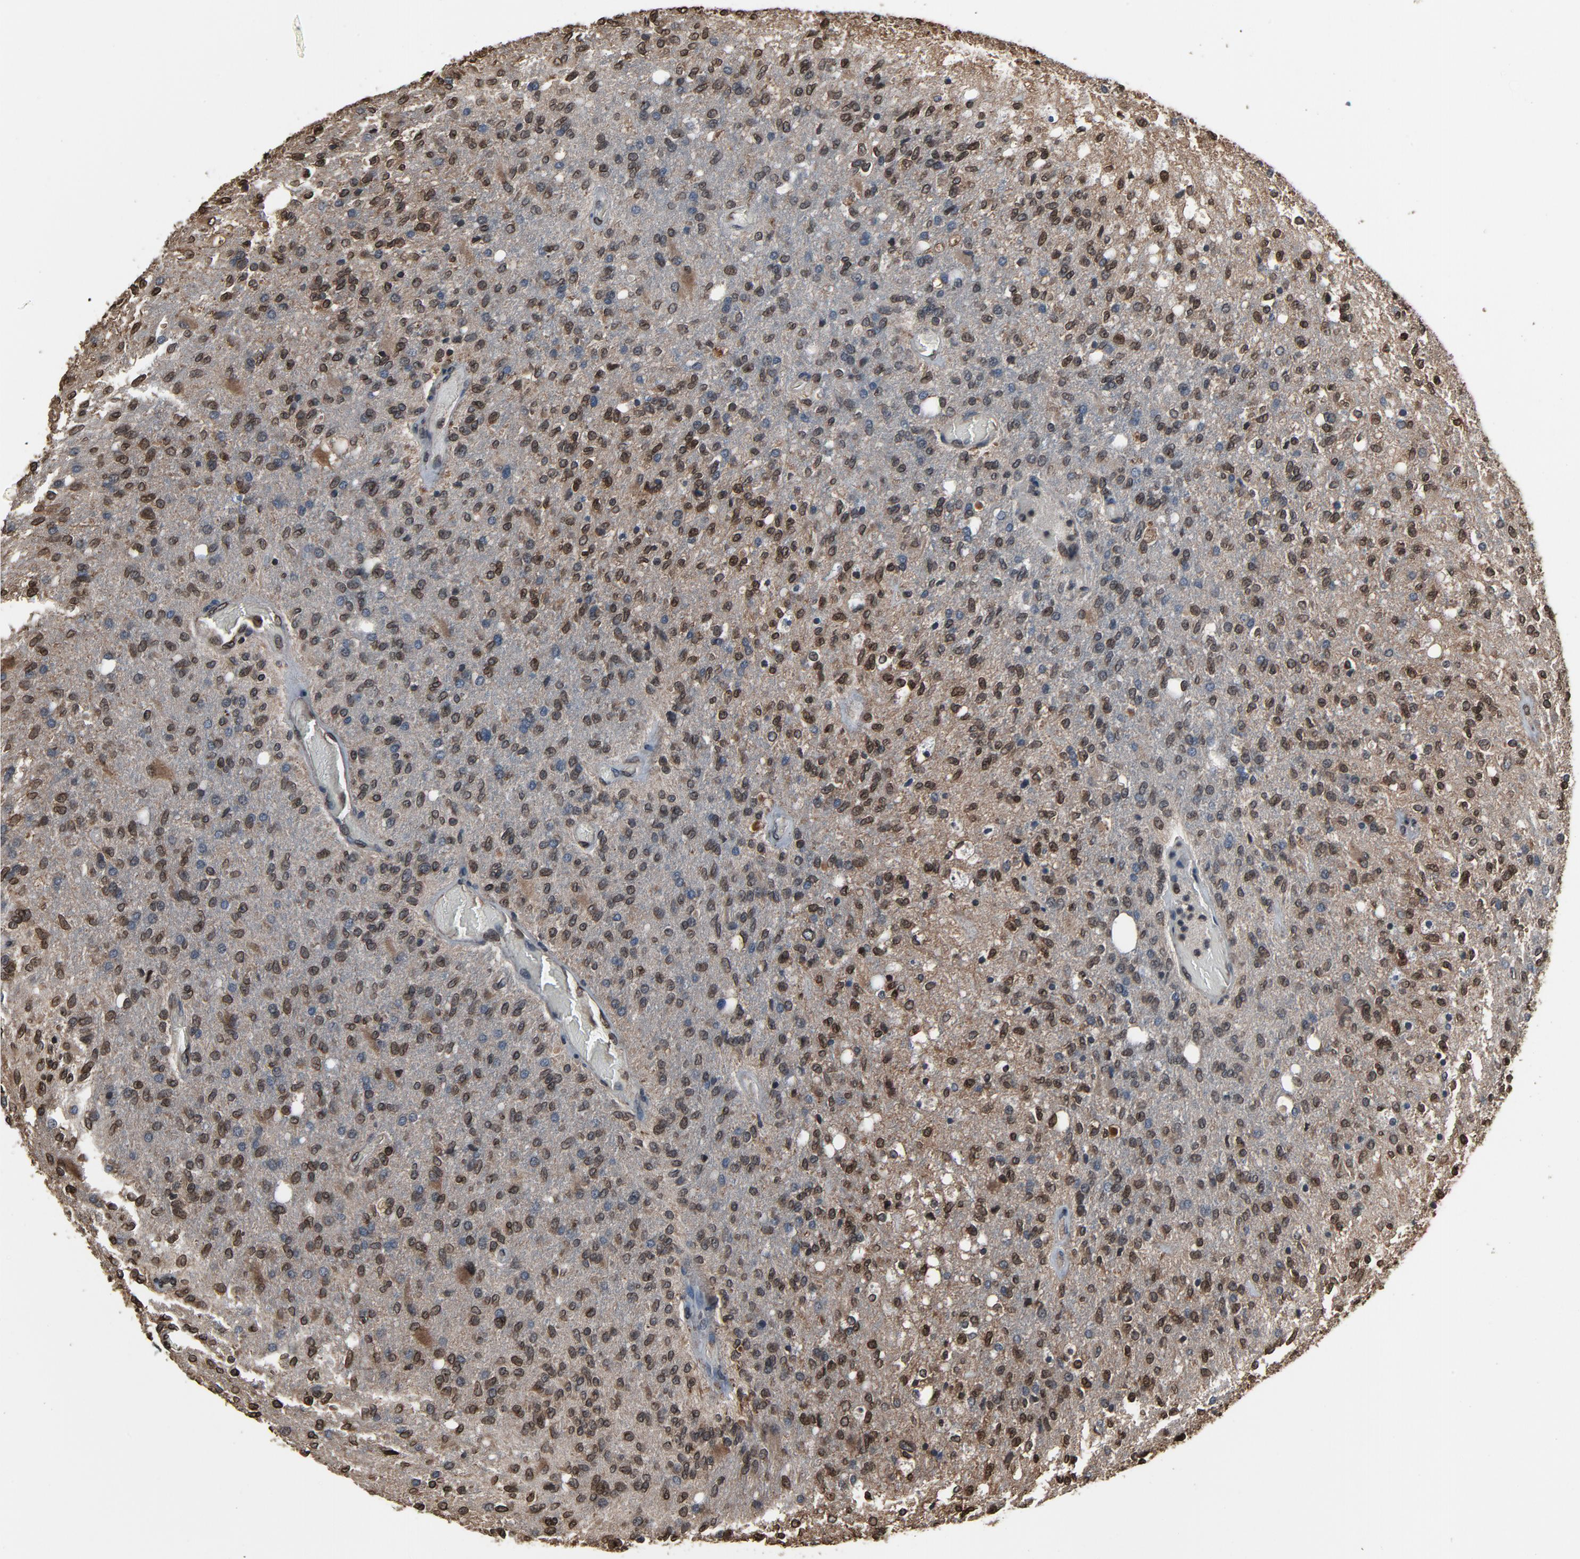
{"staining": {"intensity": "moderate", "quantity": "25%-75%", "location": "cytoplasmic/membranous,nuclear"}, "tissue": "glioma", "cell_type": "Tumor cells", "image_type": "cancer", "snomed": [{"axis": "morphology", "description": "Normal tissue, NOS"}, {"axis": "morphology", "description": "Glioma, malignant, High grade"}, {"axis": "topography", "description": "Cerebral cortex"}], "caption": "An image showing moderate cytoplasmic/membranous and nuclear positivity in approximately 25%-75% of tumor cells in malignant glioma (high-grade), as visualized by brown immunohistochemical staining.", "gene": "UBE2D1", "patient": {"sex": "male", "age": 77}}